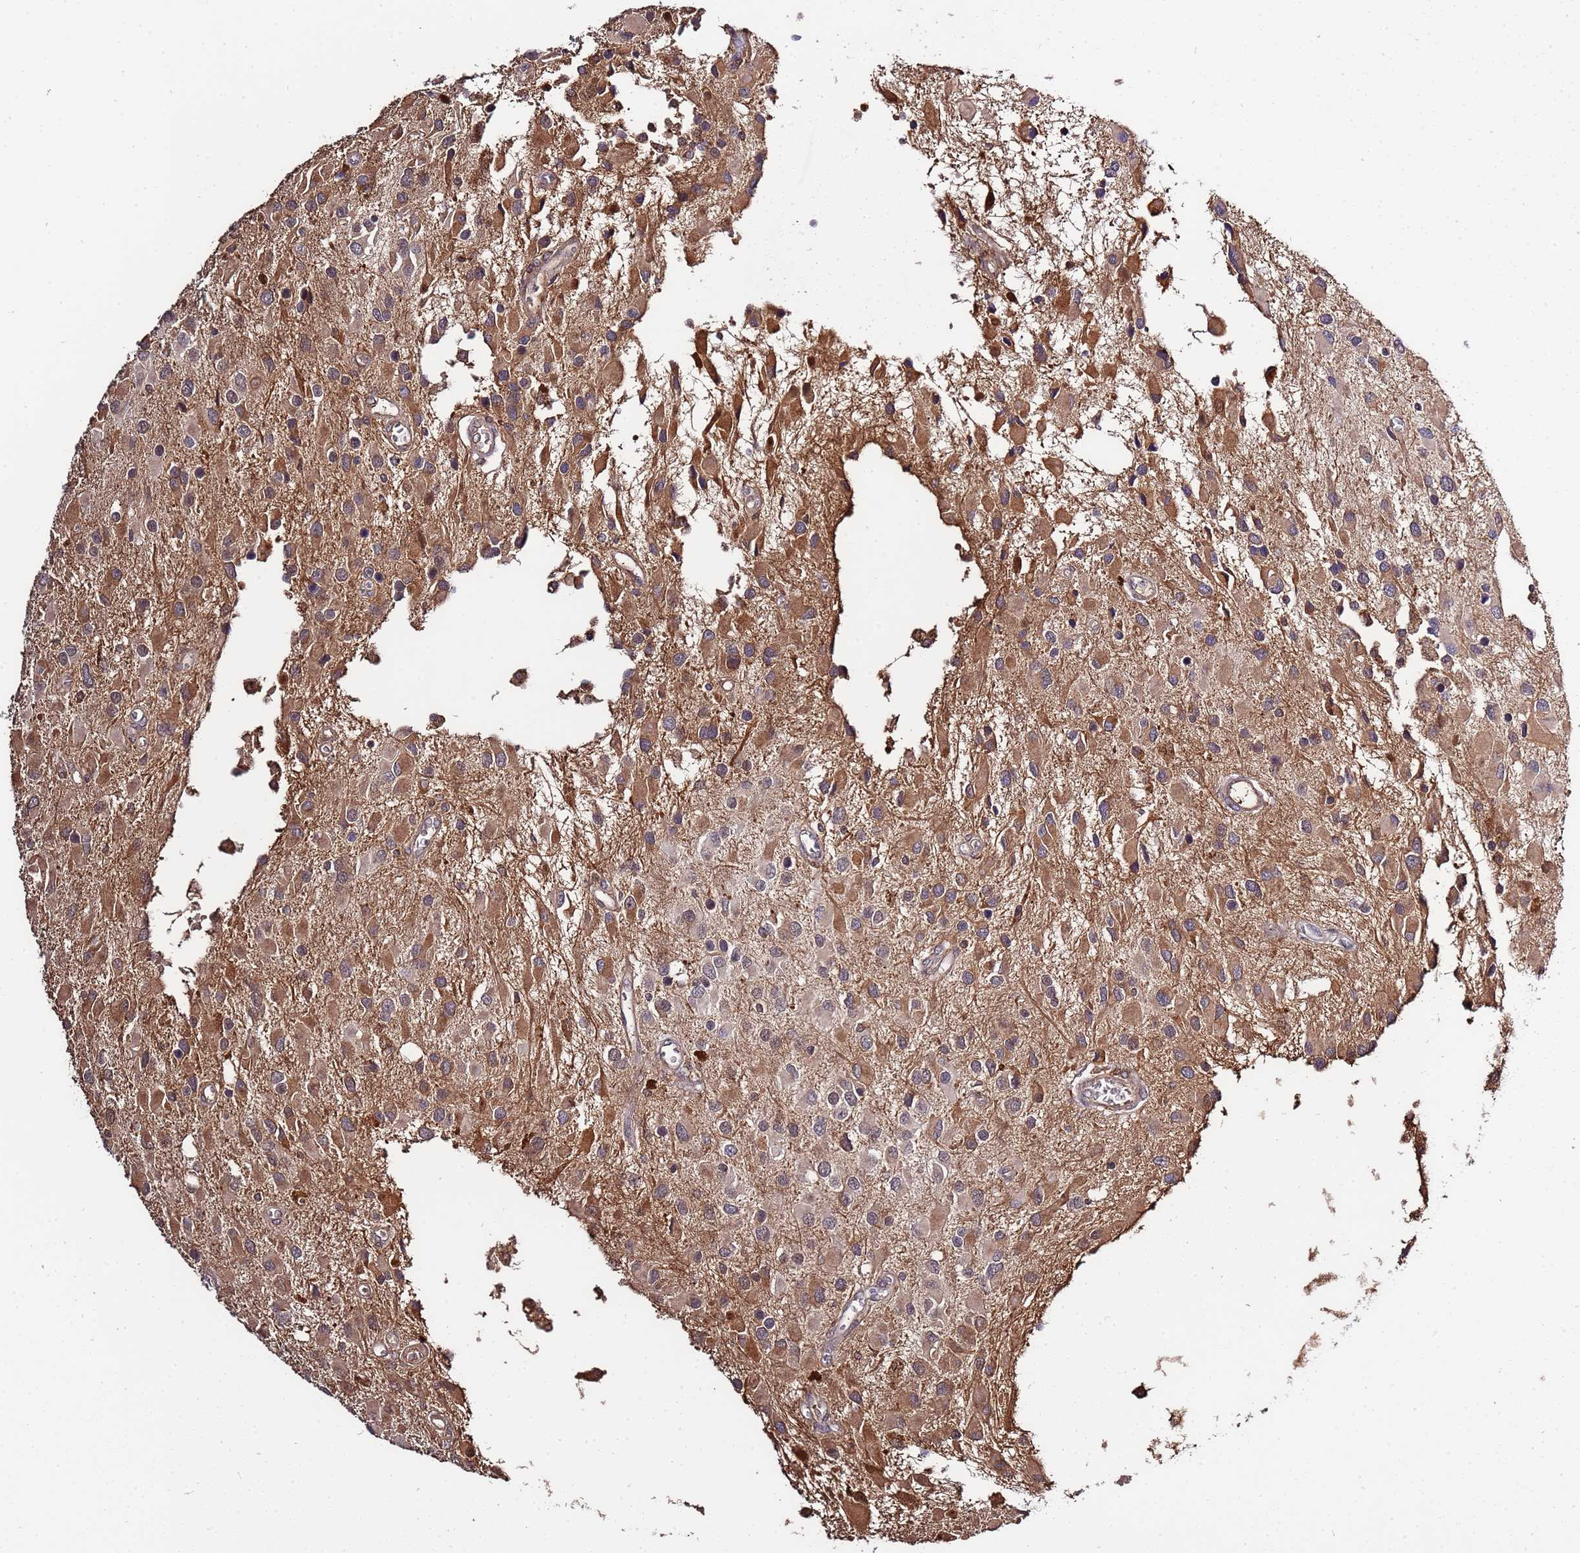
{"staining": {"intensity": "strong", "quantity": ">75%", "location": "cytoplasmic/membranous"}, "tissue": "glioma", "cell_type": "Tumor cells", "image_type": "cancer", "snomed": [{"axis": "morphology", "description": "Glioma, malignant, High grade"}, {"axis": "topography", "description": "Brain"}], "caption": "A micrograph of human high-grade glioma (malignant) stained for a protein displays strong cytoplasmic/membranous brown staining in tumor cells. (IHC, brightfield microscopy, high magnification).", "gene": "ZNF624", "patient": {"sex": "male", "age": 53}}